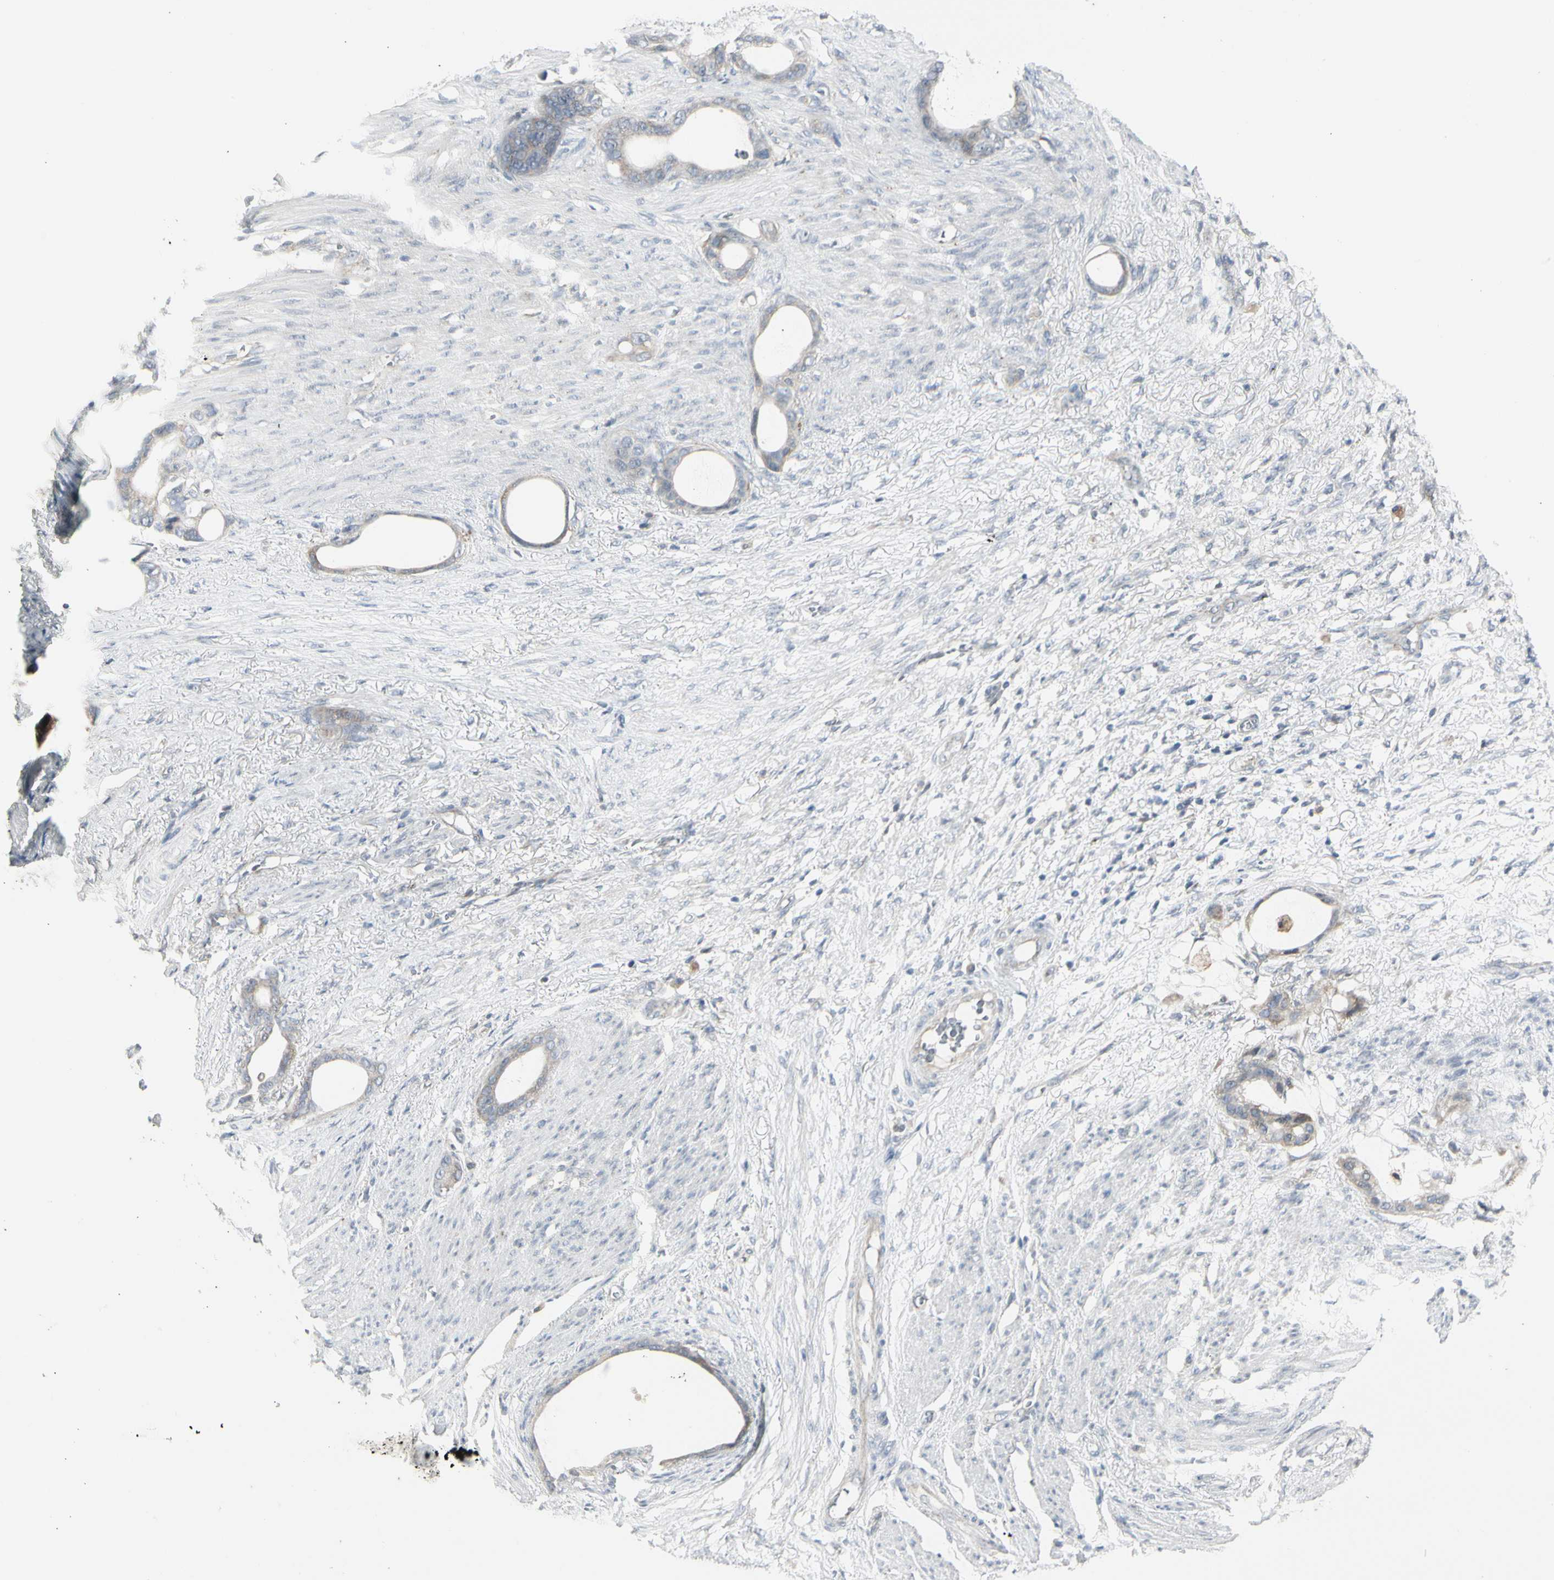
{"staining": {"intensity": "weak", "quantity": "<25%", "location": "cytoplasmic/membranous"}, "tissue": "stomach cancer", "cell_type": "Tumor cells", "image_type": "cancer", "snomed": [{"axis": "morphology", "description": "Adenocarcinoma, NOS"}, {"axis": "topography", "description": "Stomach"}], "caption": "Human stomach adenocarcinoma stained for a protein using immunohistochemistry (IHC) displays no staining in tumor cells.", "gene": "GRN", "patient": {"sex": "female", "age": 75}}